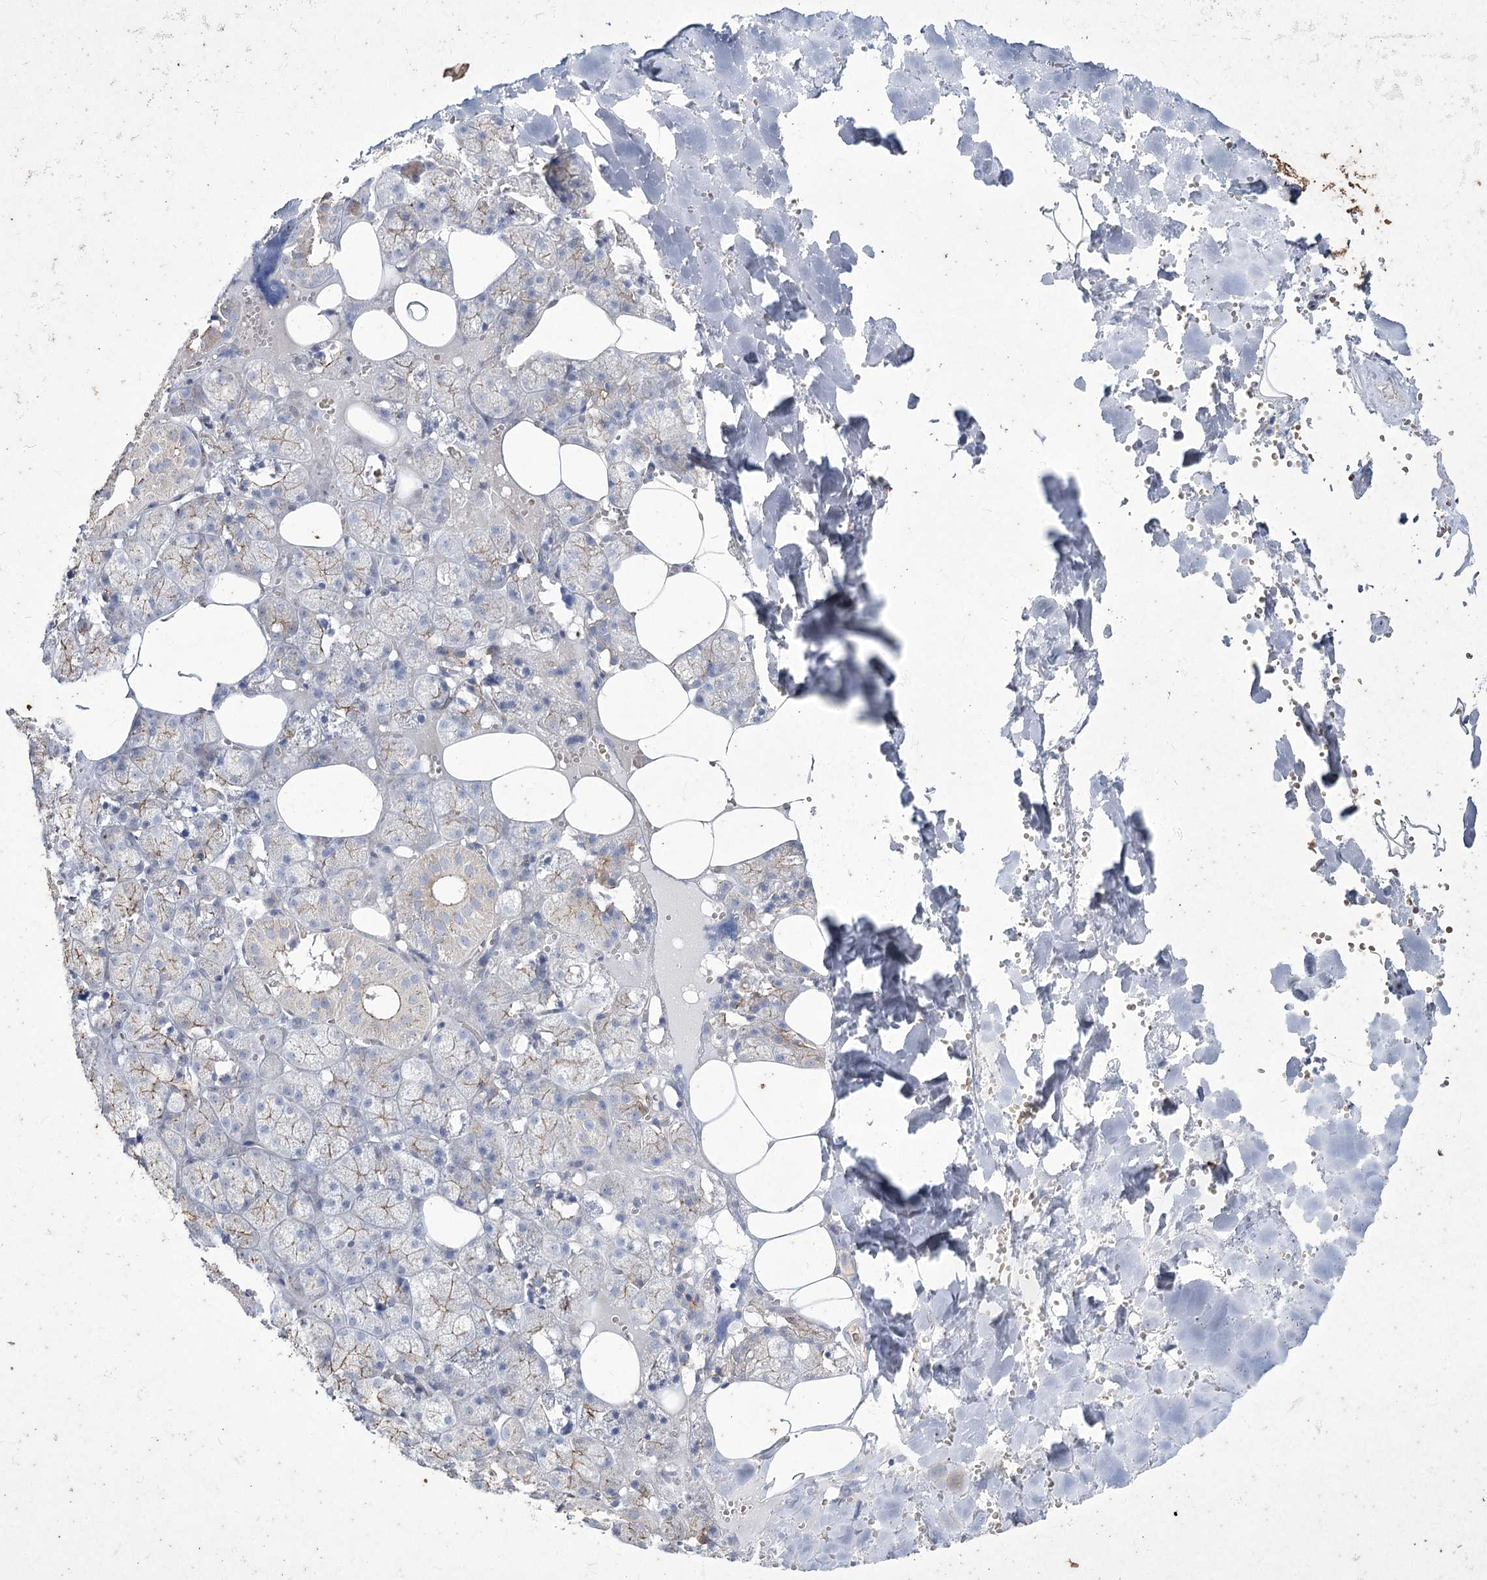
{"staining": {"intensity": "moderate", "quantity": ">75%", "location": "cytoplasmic/membranous"}, "tissue": "salivary gland", "cell_type": "Glandular cells", "image_type": "normal", "snomed": [{"axis": "morphology", "description": "Normal tissue, NOS"}, {"axis": "topography", "description": "Salivary gland"}], "caption": "This micrograph demonstrates benign salivary gland stained with immunohistochemistry (IHC) to label a protein in brown. The cytoplasmic/membranous of glandular cells show moderate positivity for the protein. Nuclei are counter-stained blue.", "gene": "LDLRAD3", "patient": {"sex": "male", "age": 62}}